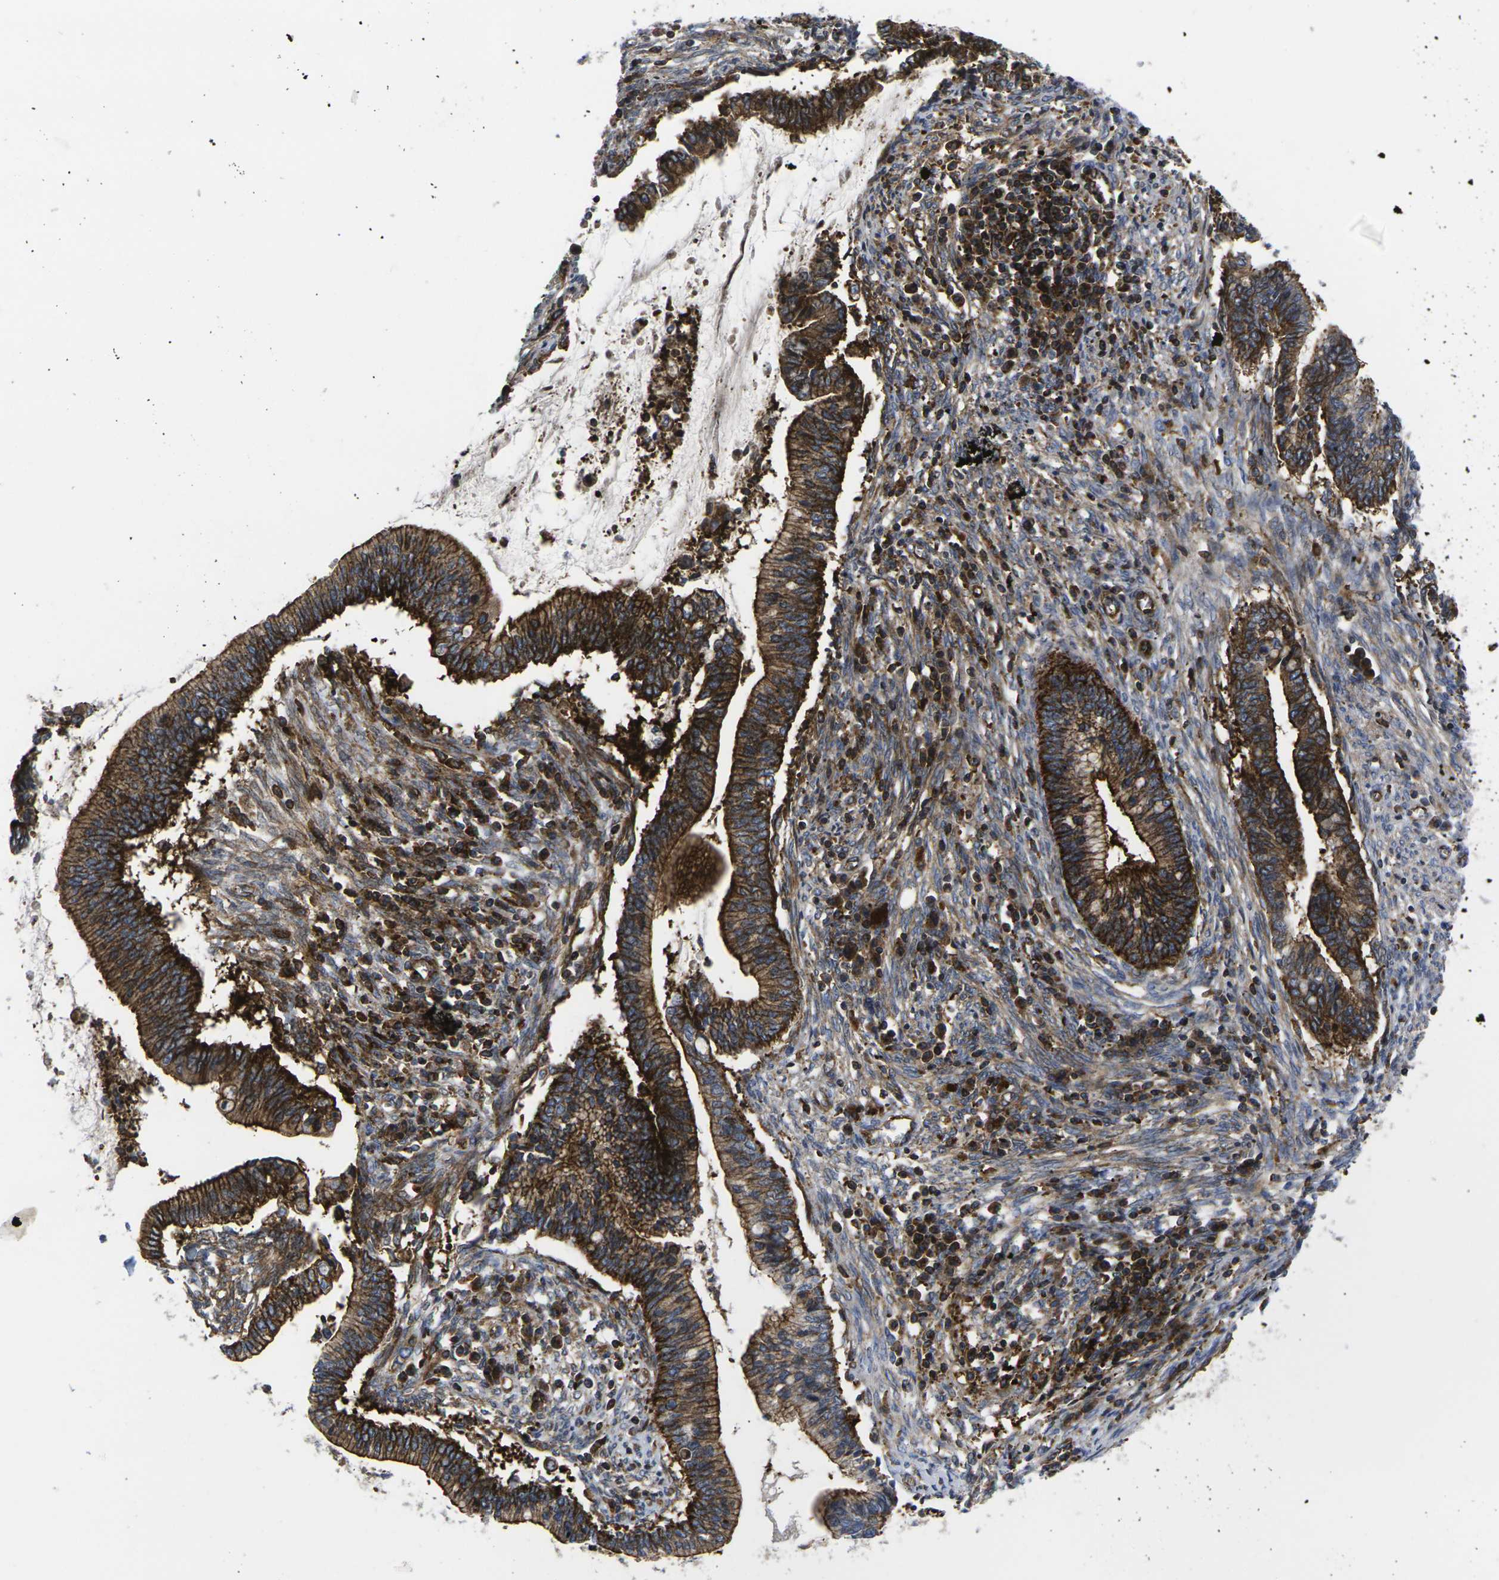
{"staining": {"intensity": "strong", "quantity": ">75%", "location": "cytoplasmic/membranous"}, "tissue": "cervical cancer", "cell_type": "Tumor cells", "image_type": "cancer", "snomed": [{"axis": "morphology", "description": "Adenocarcinoma, NOS"}, {"axis": "topography", "description": "Cervix"}], "caption": "Immunohistochemical staining of human cervical cancer (adenocarcinoma) displays strong cytoplasmic/membranous protein expression in about >75% of tumor cells.", "gene": "IQGAP1", "patient": {"sex": "female", "age": 44}}